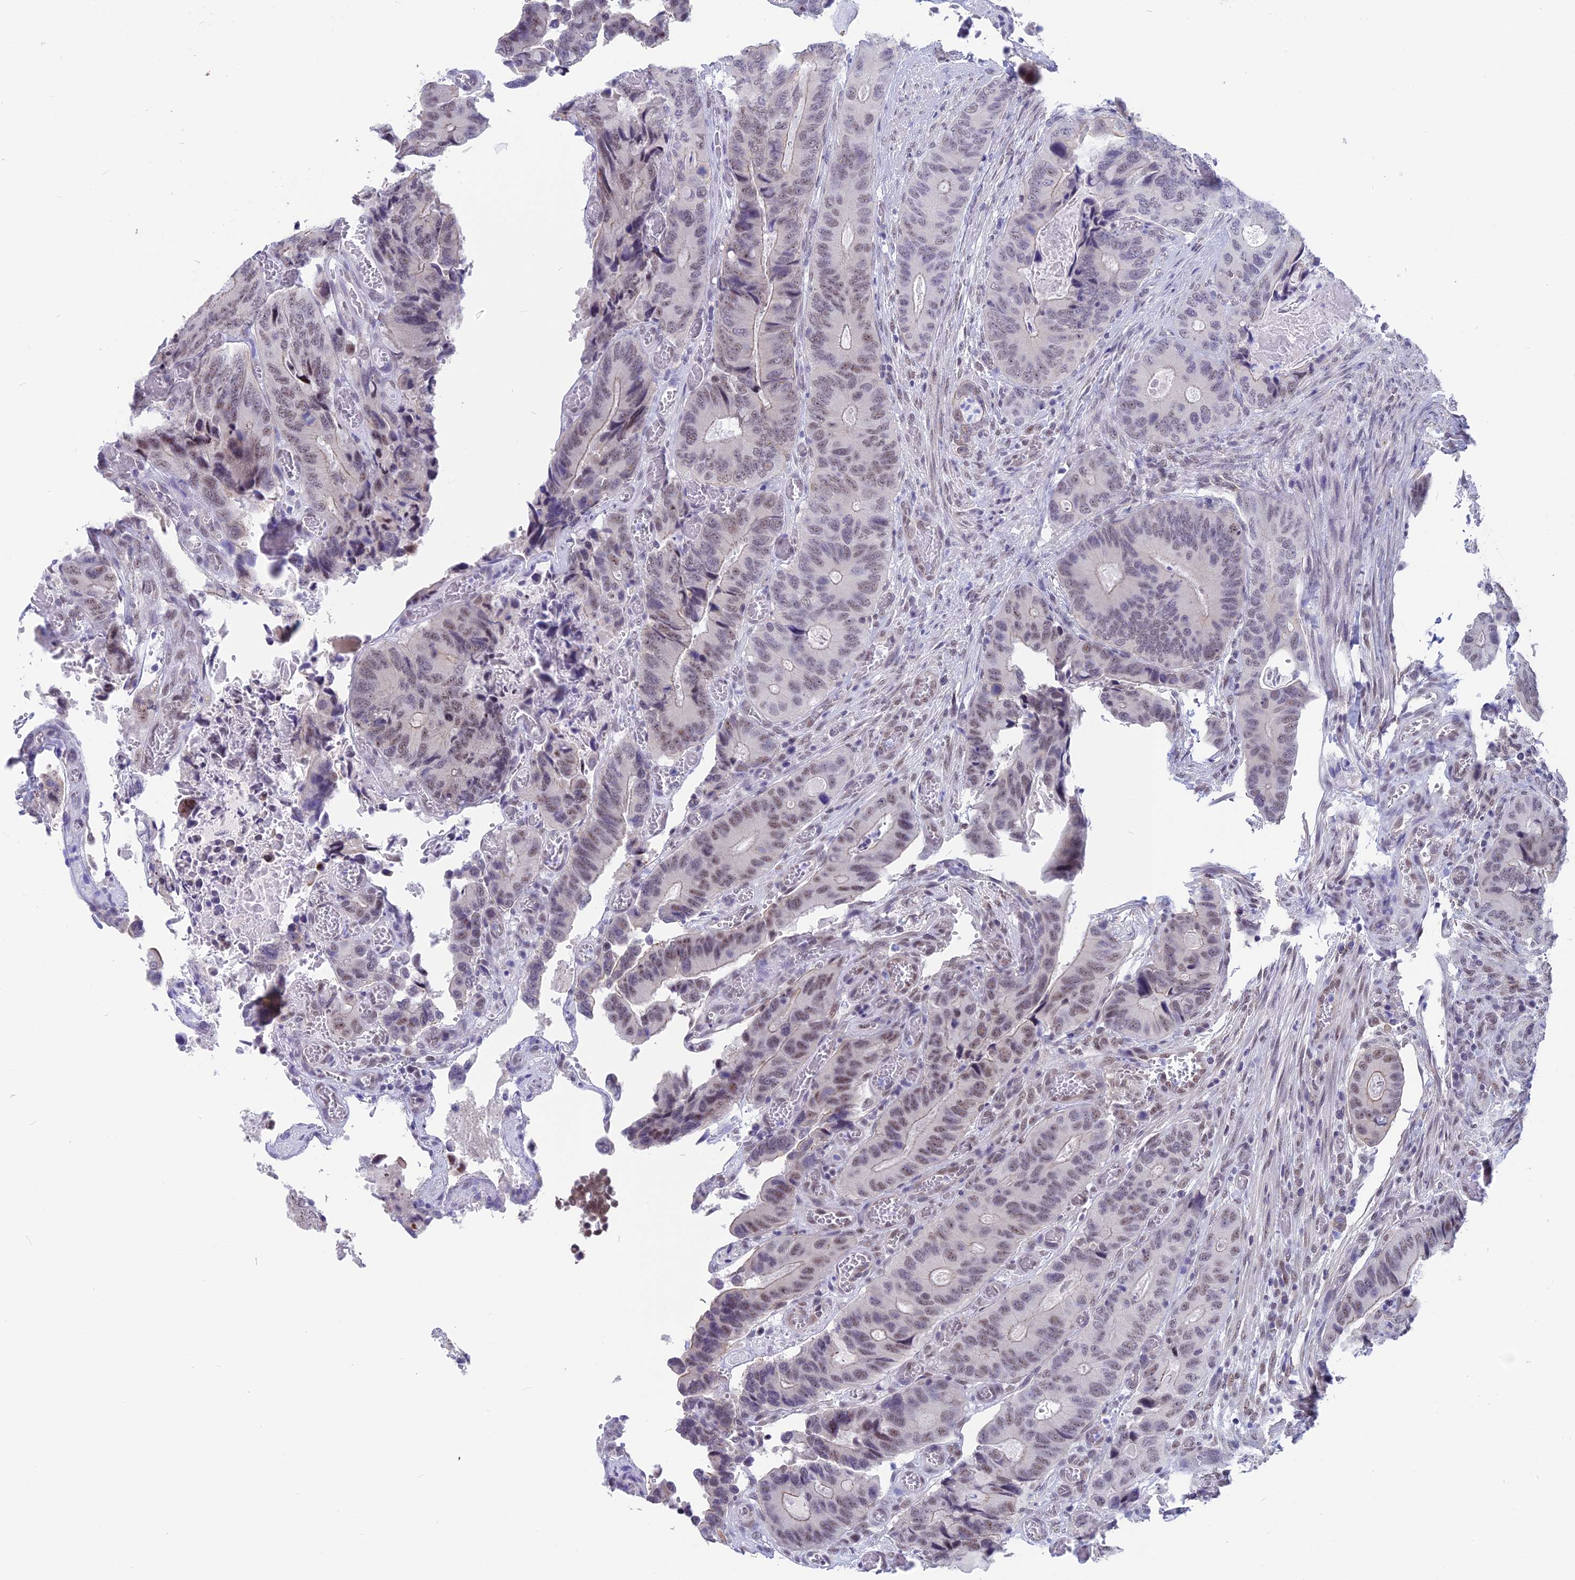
{"staining": {"intensity": "weak", "quantity": "25%-75%", "location": "nuclear"}, "tissue": "colorectal cancer", "cell_type": "Tumor cells", "image_type": "cancer", "snomed": [{"axis": "morphology", "description": "Adenocarcinoma, NOS"}, {"axis": "topography", "description": "Colon"}], "caption": "Colorectal cancer stained for a protein exhibits weak nuclear positivity in tumor cells. (DAB (3,3'-diaminobenzidine) = brown stain, brightfield microscopy at high magnification).", "gene": "SRSF5", "patient": {"sex": "male", "age": 84}}